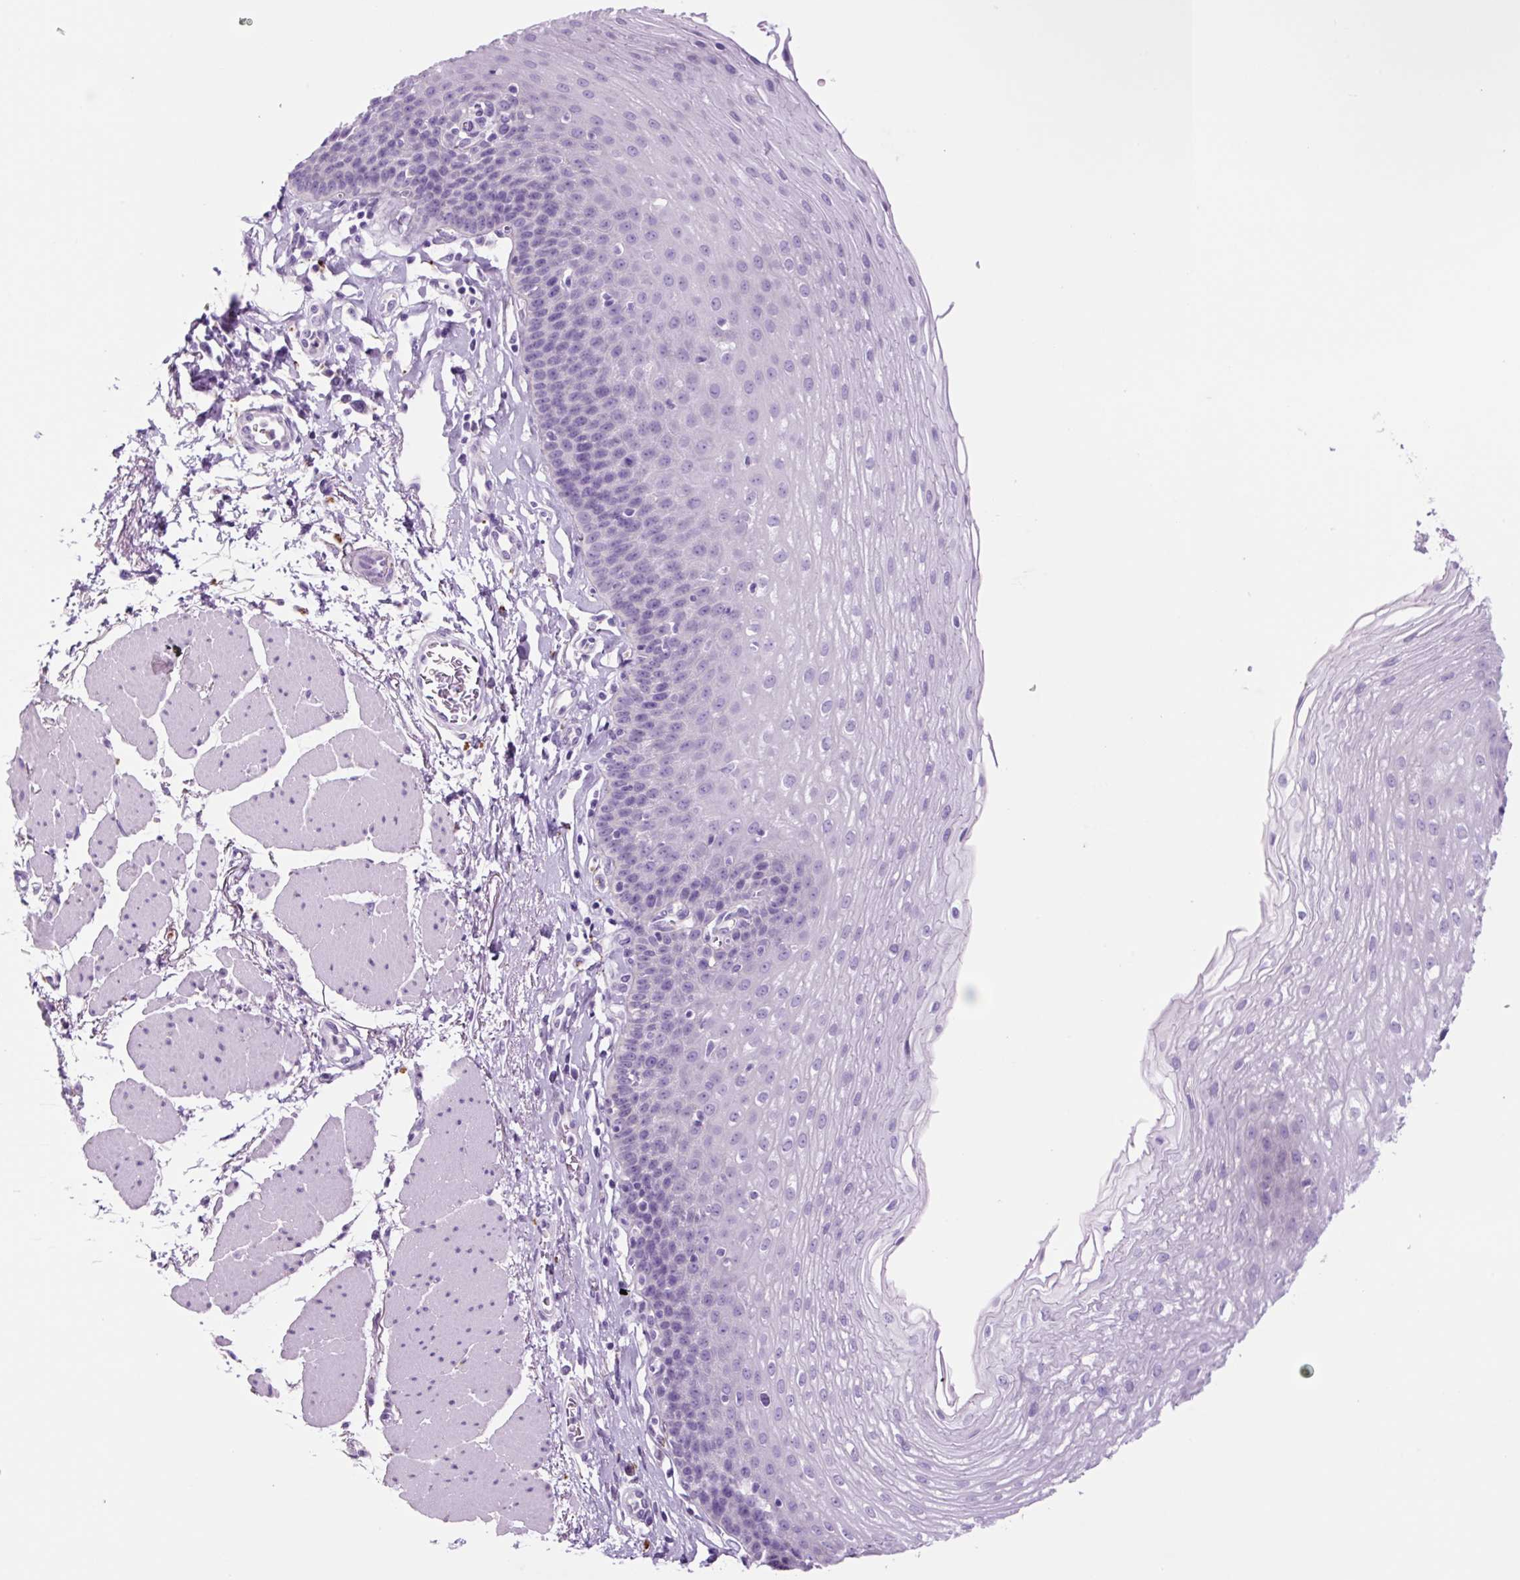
{"staining": {"intensity": "negative", "quantity": "none", "location": "none"}, "tissue": "esophagus", "cell_type": "Squamous epithelial cells", "image_type": "normal", "snomed": [{"axis": "morphology", "description": "Normal tissue, NOS"}, {"axis": "topography", "description": "Esophagus"}], "caption": "Immunohistochemistry micrograph of normal esophagus: esophagus stained with DAB shows no significant protein positivity in squamous epithelial cells.", "gene": "LCN10", "patient": {"sex": "female", "age": 81}}